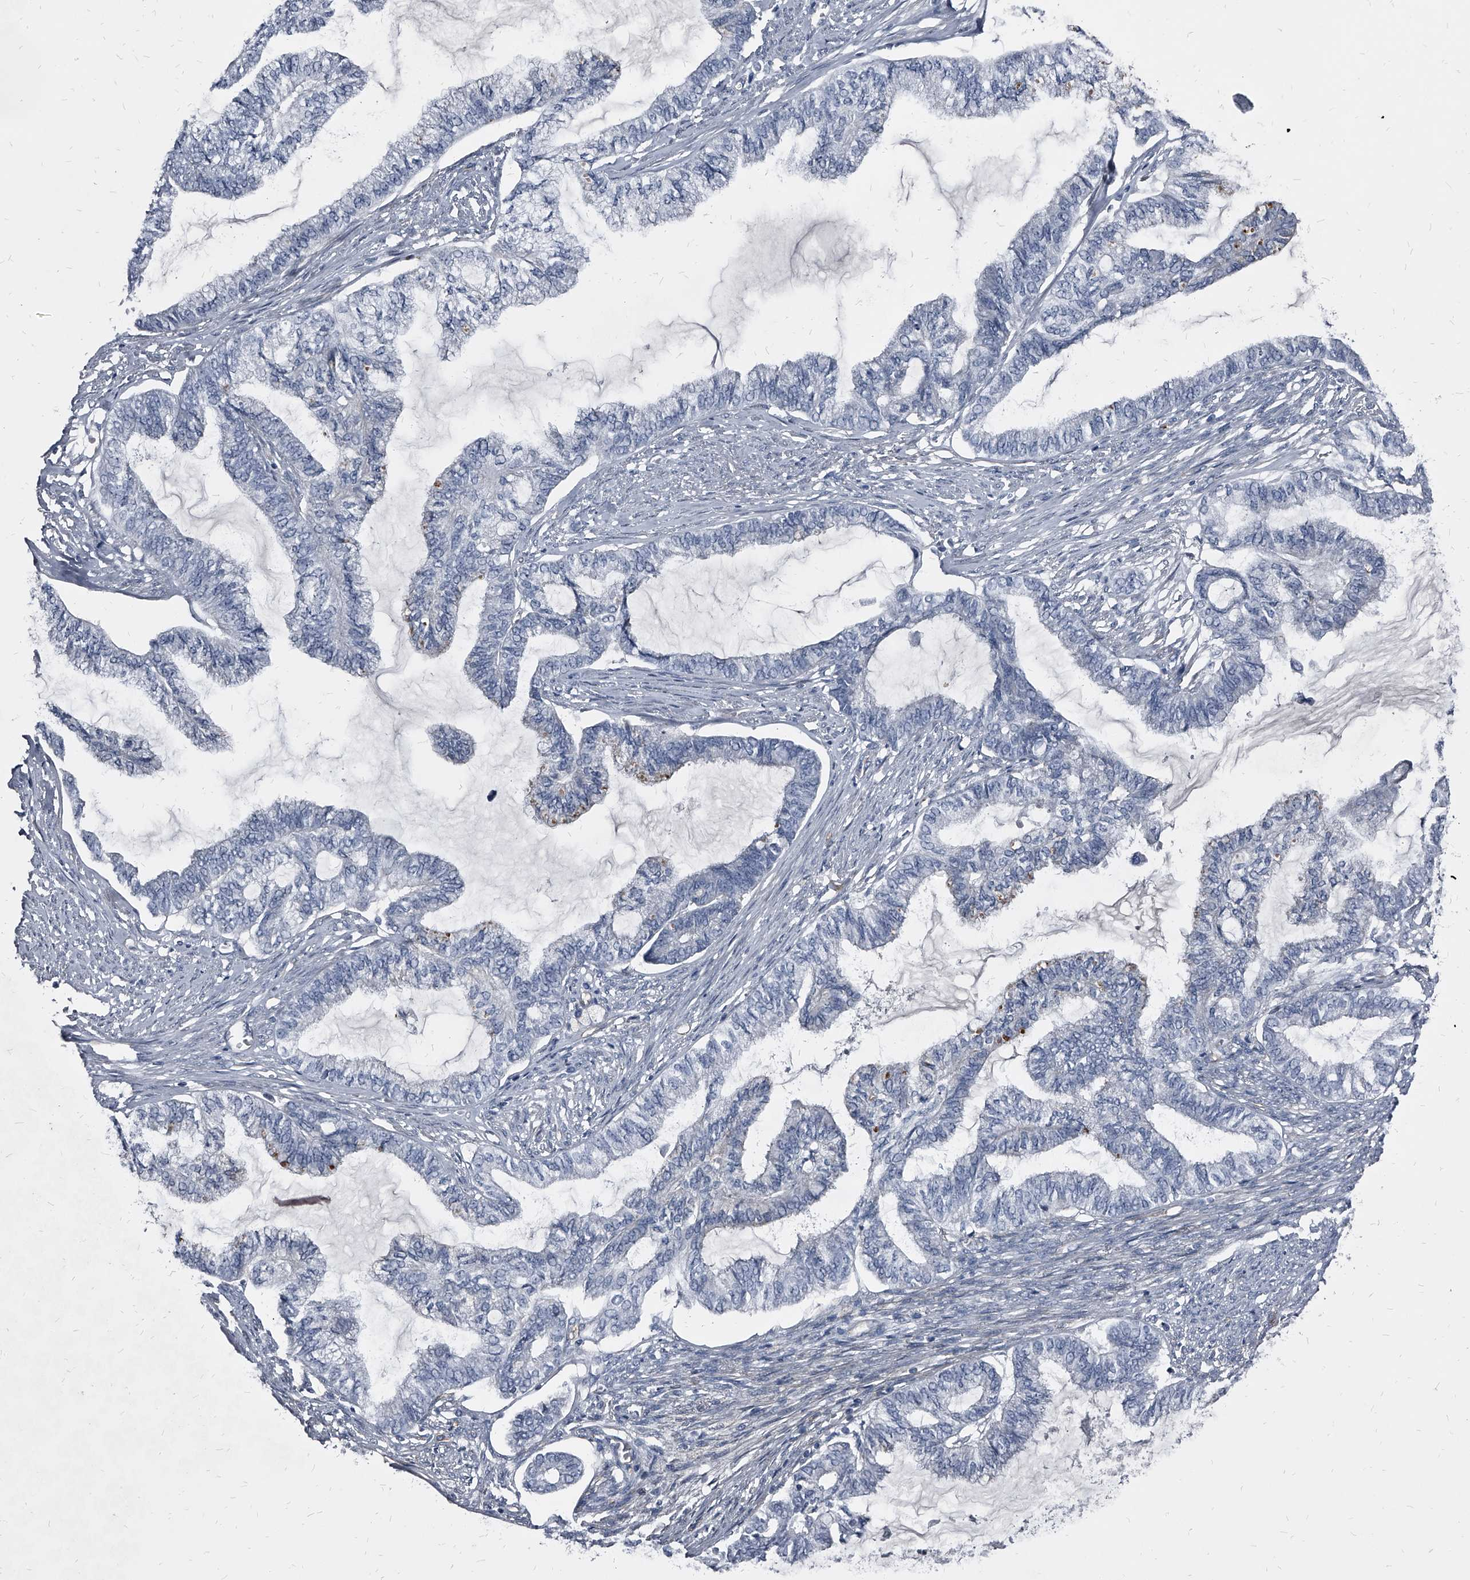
{"staining": {"intensity": "negative", "quantity": "none", "location": "none"}, "tissue": "endometrial cancer", "cell_type": "Tumor cells", "image_type": "cancer", "snomed": [{"axis": "morphology", "description": "Adenocarcinoma, NOS"}, {"axis": "topography", "description": "Endometrium"}], "caption": "There is no significant expression in tumor cells of endometrial adenocarcinoma.", "gene": "PGLYRP3", "patient": {"sex": "female", "age": 86}}